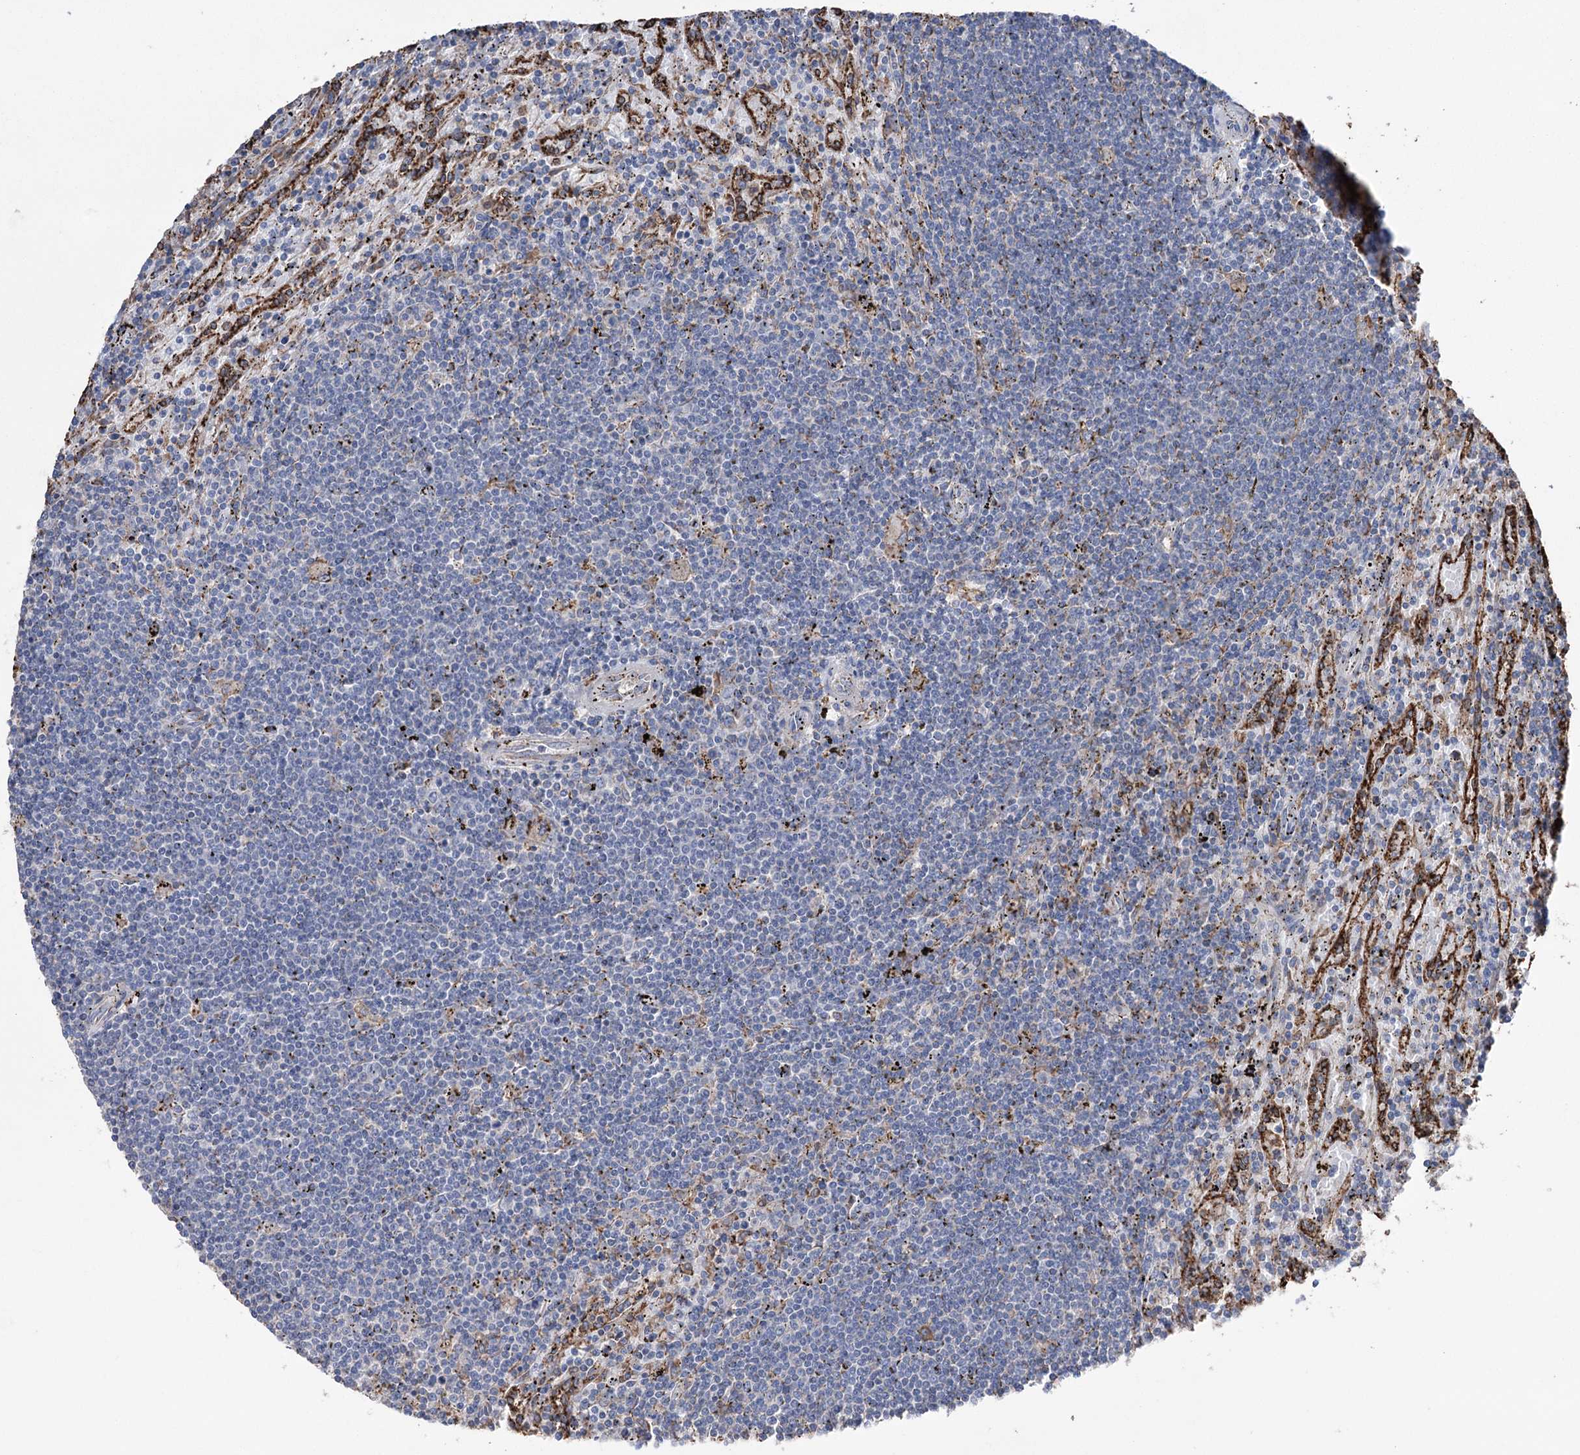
{"staining": {"intensity": "negative", "quantity": "none", "location": "none"}, "tissue": "lymphoma", "cell_type": "Tumor cells", "image_type": "cancer", "snomed": [{"axis": "morphology", "description": "Malignant lymphoma, non-Hodgkin's type, Low grade"}, {"axis": "topography", "description": "Spleen"}], "caption": "DAB immunohistochemical staining of lymphoma exhibits no significant staining in tumor cells.", "gene": "TRIM71", "patient": {"sex": "male", "age": 76}}